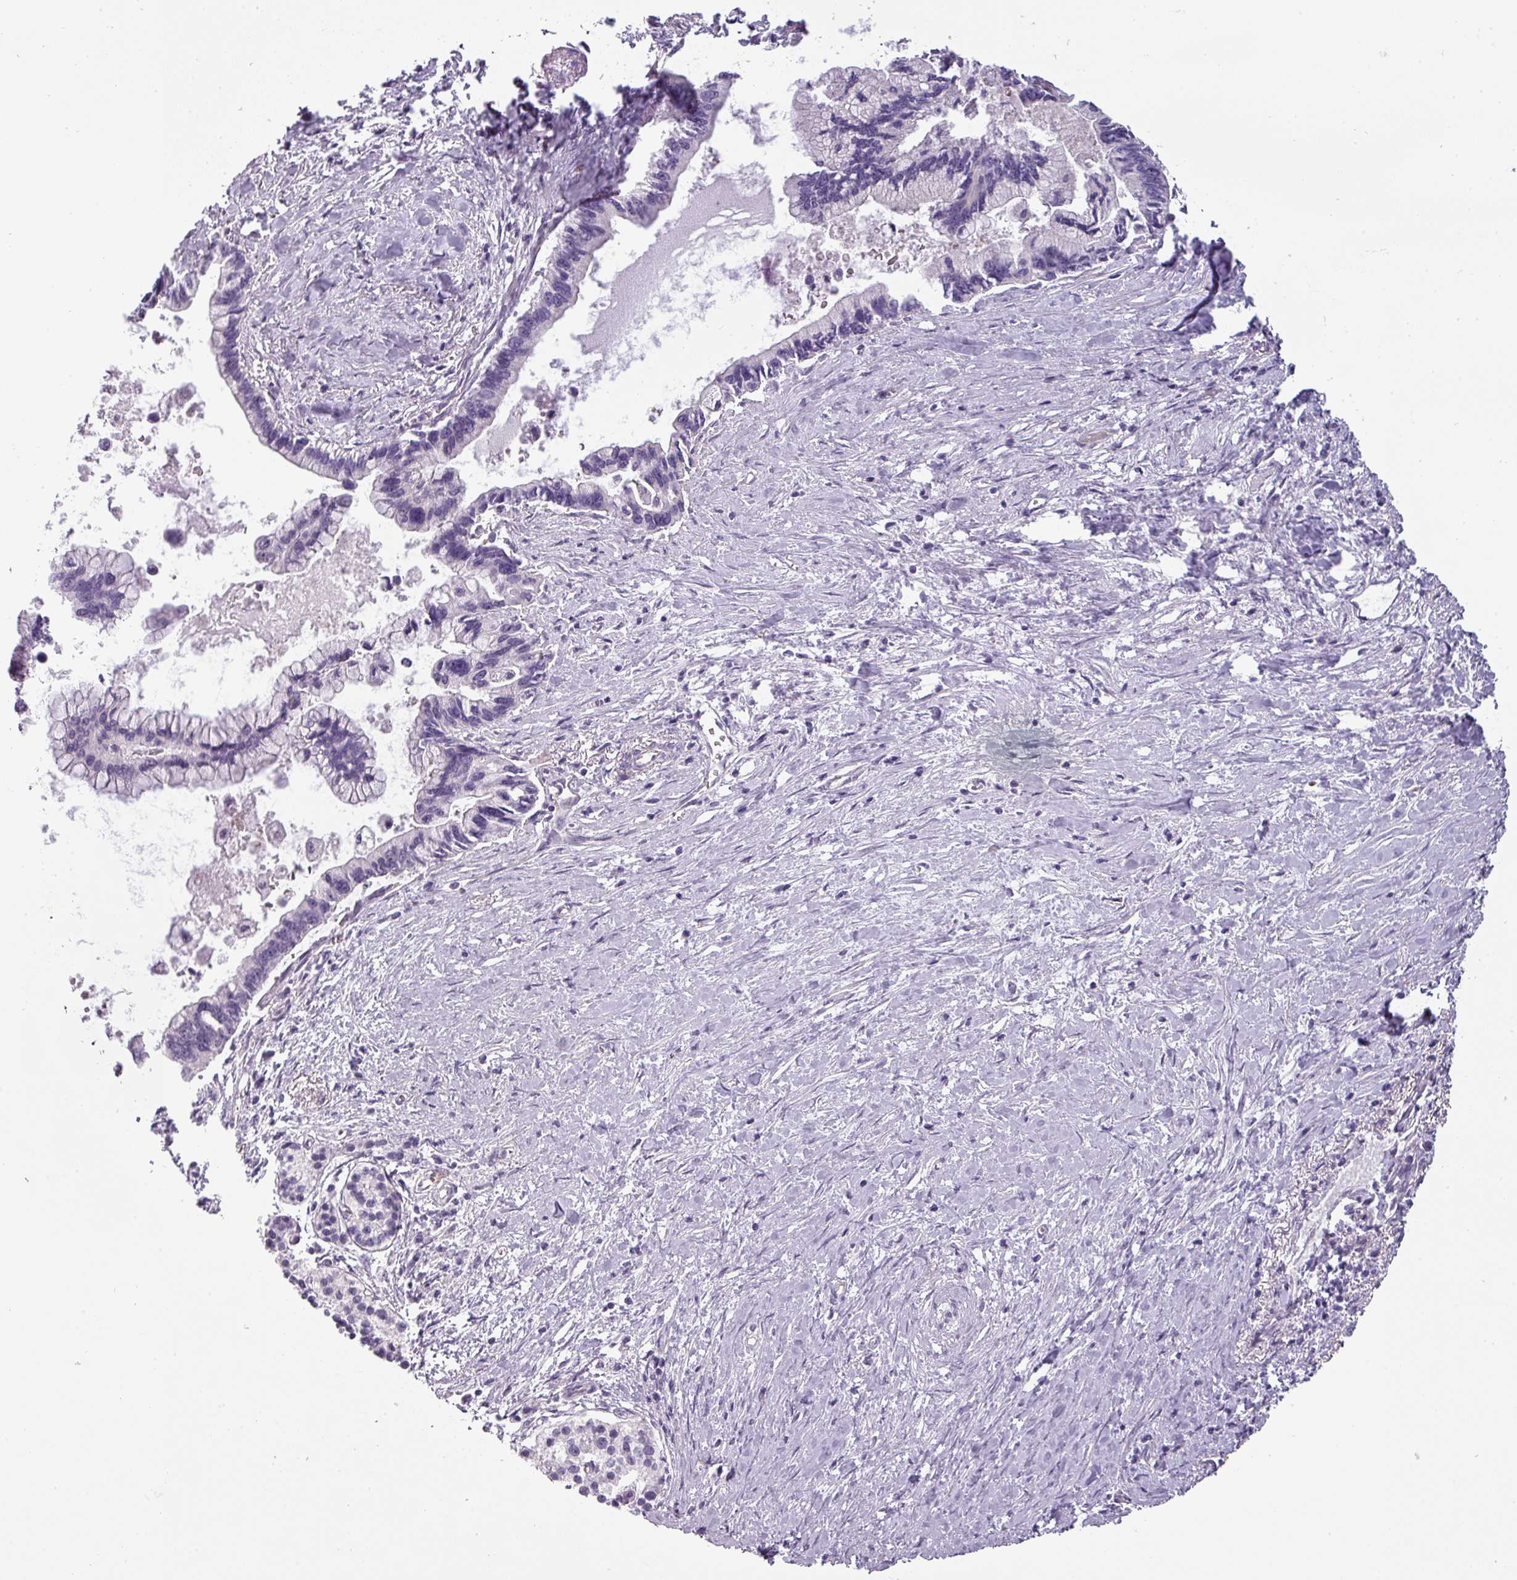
{"staining": {"intensity": "negative", "quantity": "none", "location": "none"}, "tissue": "pancreatic cancer", "cell_type": "Tumor cells", "image_type": "cancer", "snomed": [{"axis": "morphology", "description": "Adenocarcinoma, NOS"}, {"axis": "topography", "description": "Pancreas"}], "caption": "The histopathology image displays no significant expression in tumor cells of pancreatic adenocarcinoma.", "gene": "CHRDL1", "patient": {"sex": "female", "age": 83}}